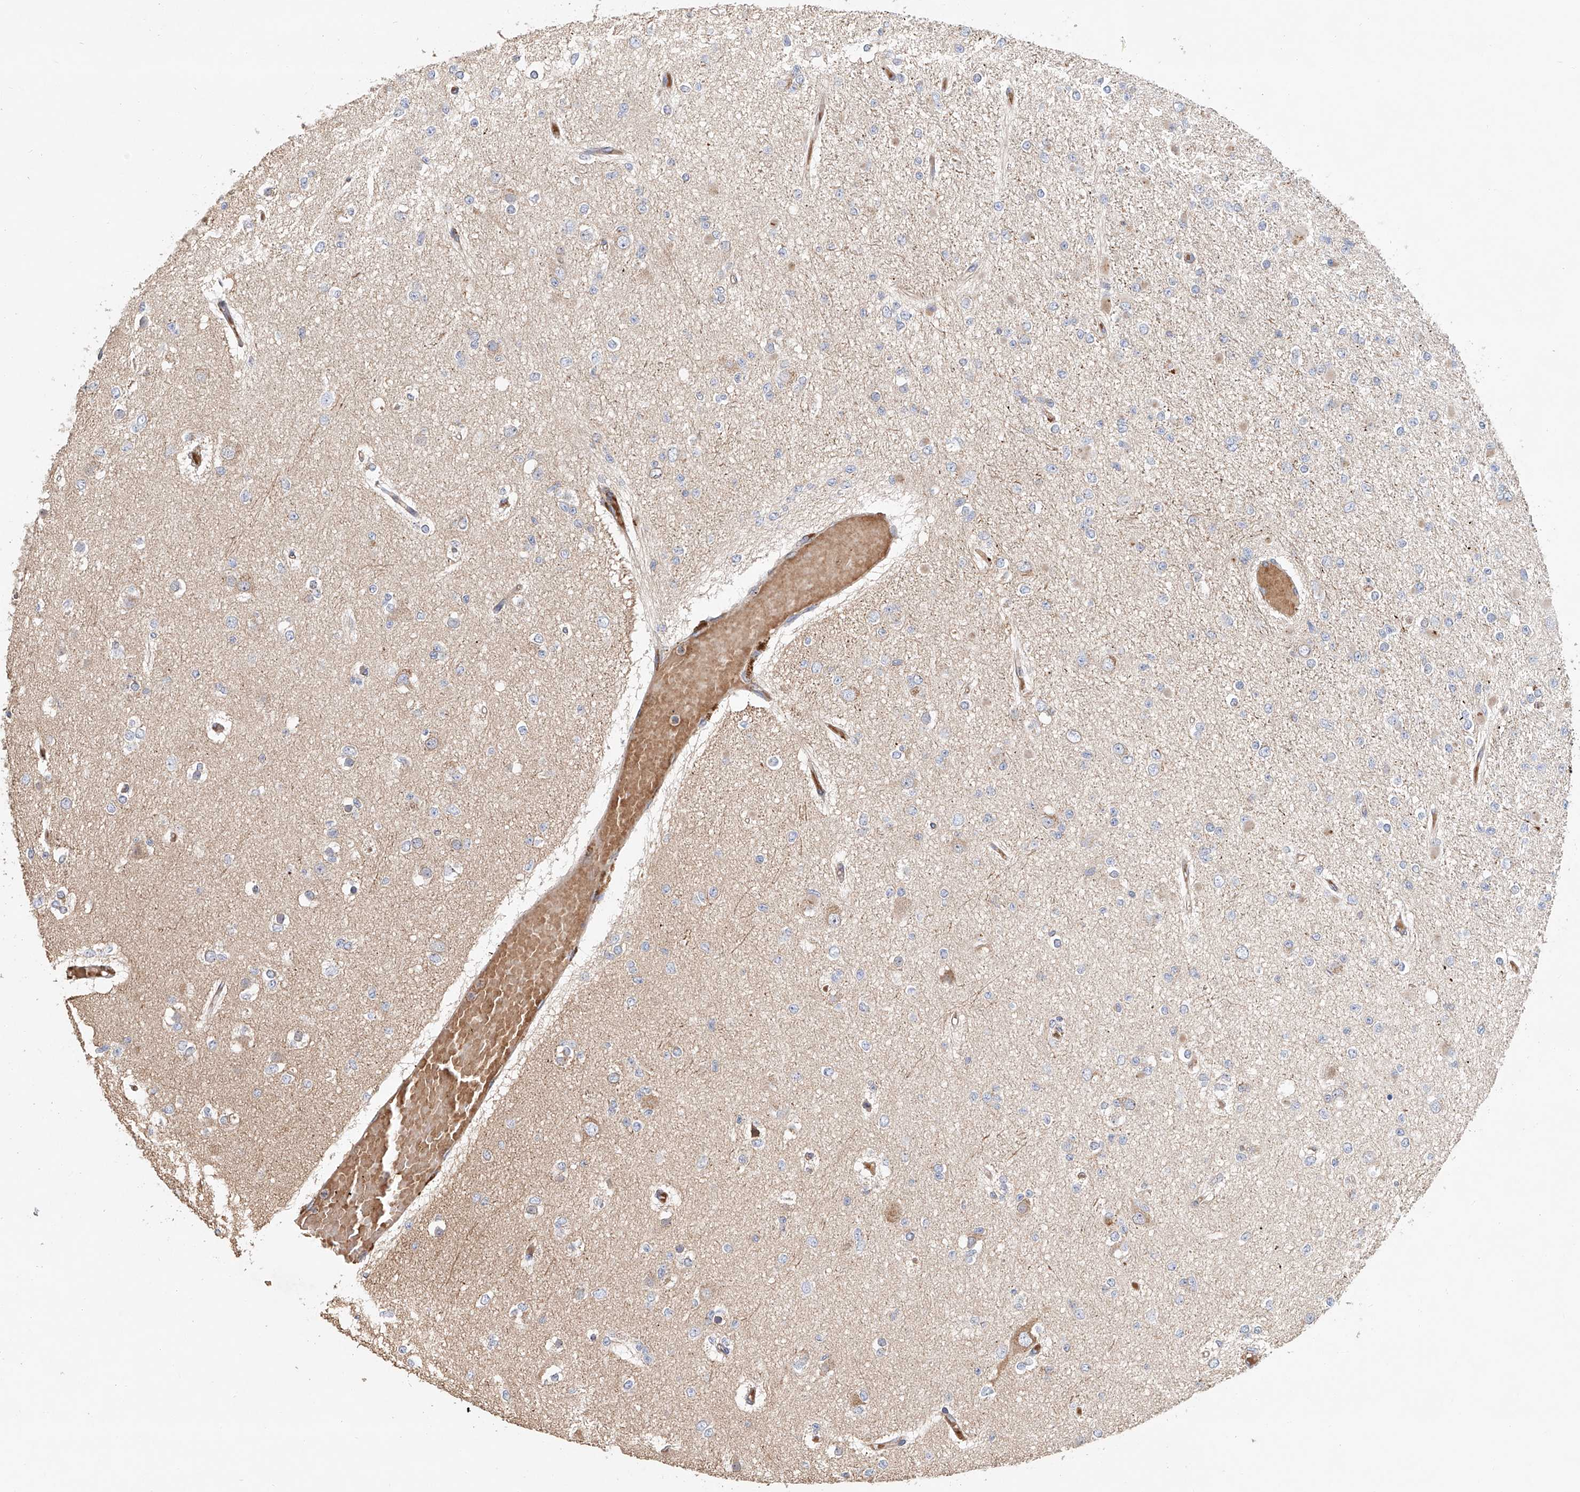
{"staining": {"intensity": "negative", "quantity": "none", "location": "none"}, "tissue": "glioma", "cell_type": "Tumor cells", "image_type": "cancer", "snomed": [{"axis": "morphology", "description": "Glioma, malignant, Low grade"}, {"axis": "topography", "description": "Brain"}], "caption": "There is no significant expression in tumor cells of glioma.", "gene": "HGSNAT", "patient": {"sex": "female", "age": 22}}